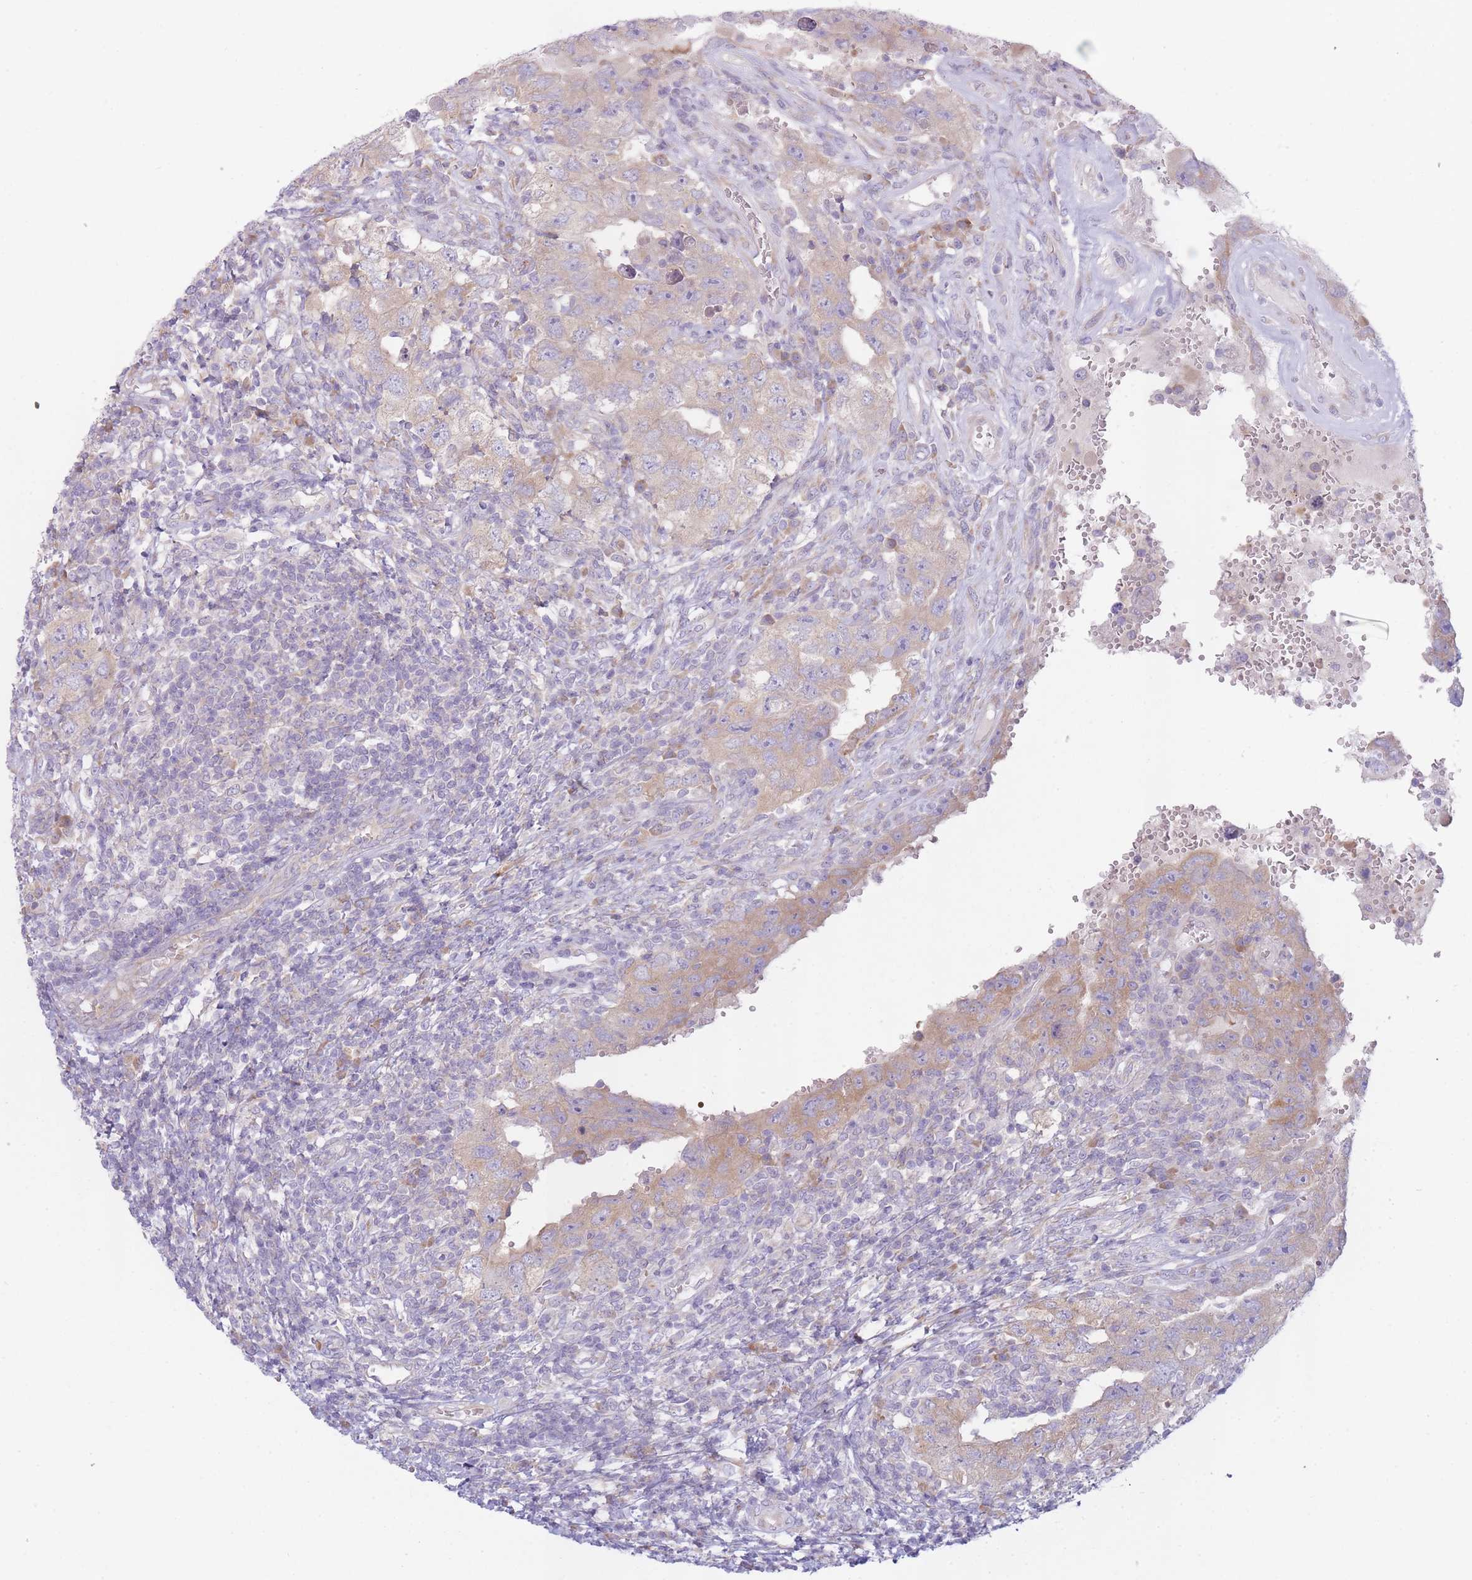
{"staining": {"intensity": "moderate", "quantity": "25%-75%", "location": "cytoplasmic/membranous"}, "tissue": "testis cancer", "cell_type": "Tumor cells", "image_type": "cancer", "snomed": [{"axis": "morphology", "description": "Carcinoma, Embryonal, NOS"}, {"axis": "topography", "description": "Testis"}], "caption": "Immunohistochemistry (DAB) staining of testis embryonal carcinoma shows moderate cytoplasmic/membranous protein positivity in approximately 25%-75% of tumor cells.", "gene": "OR5L2", "patient": {"sex": "male", "age": 26}}